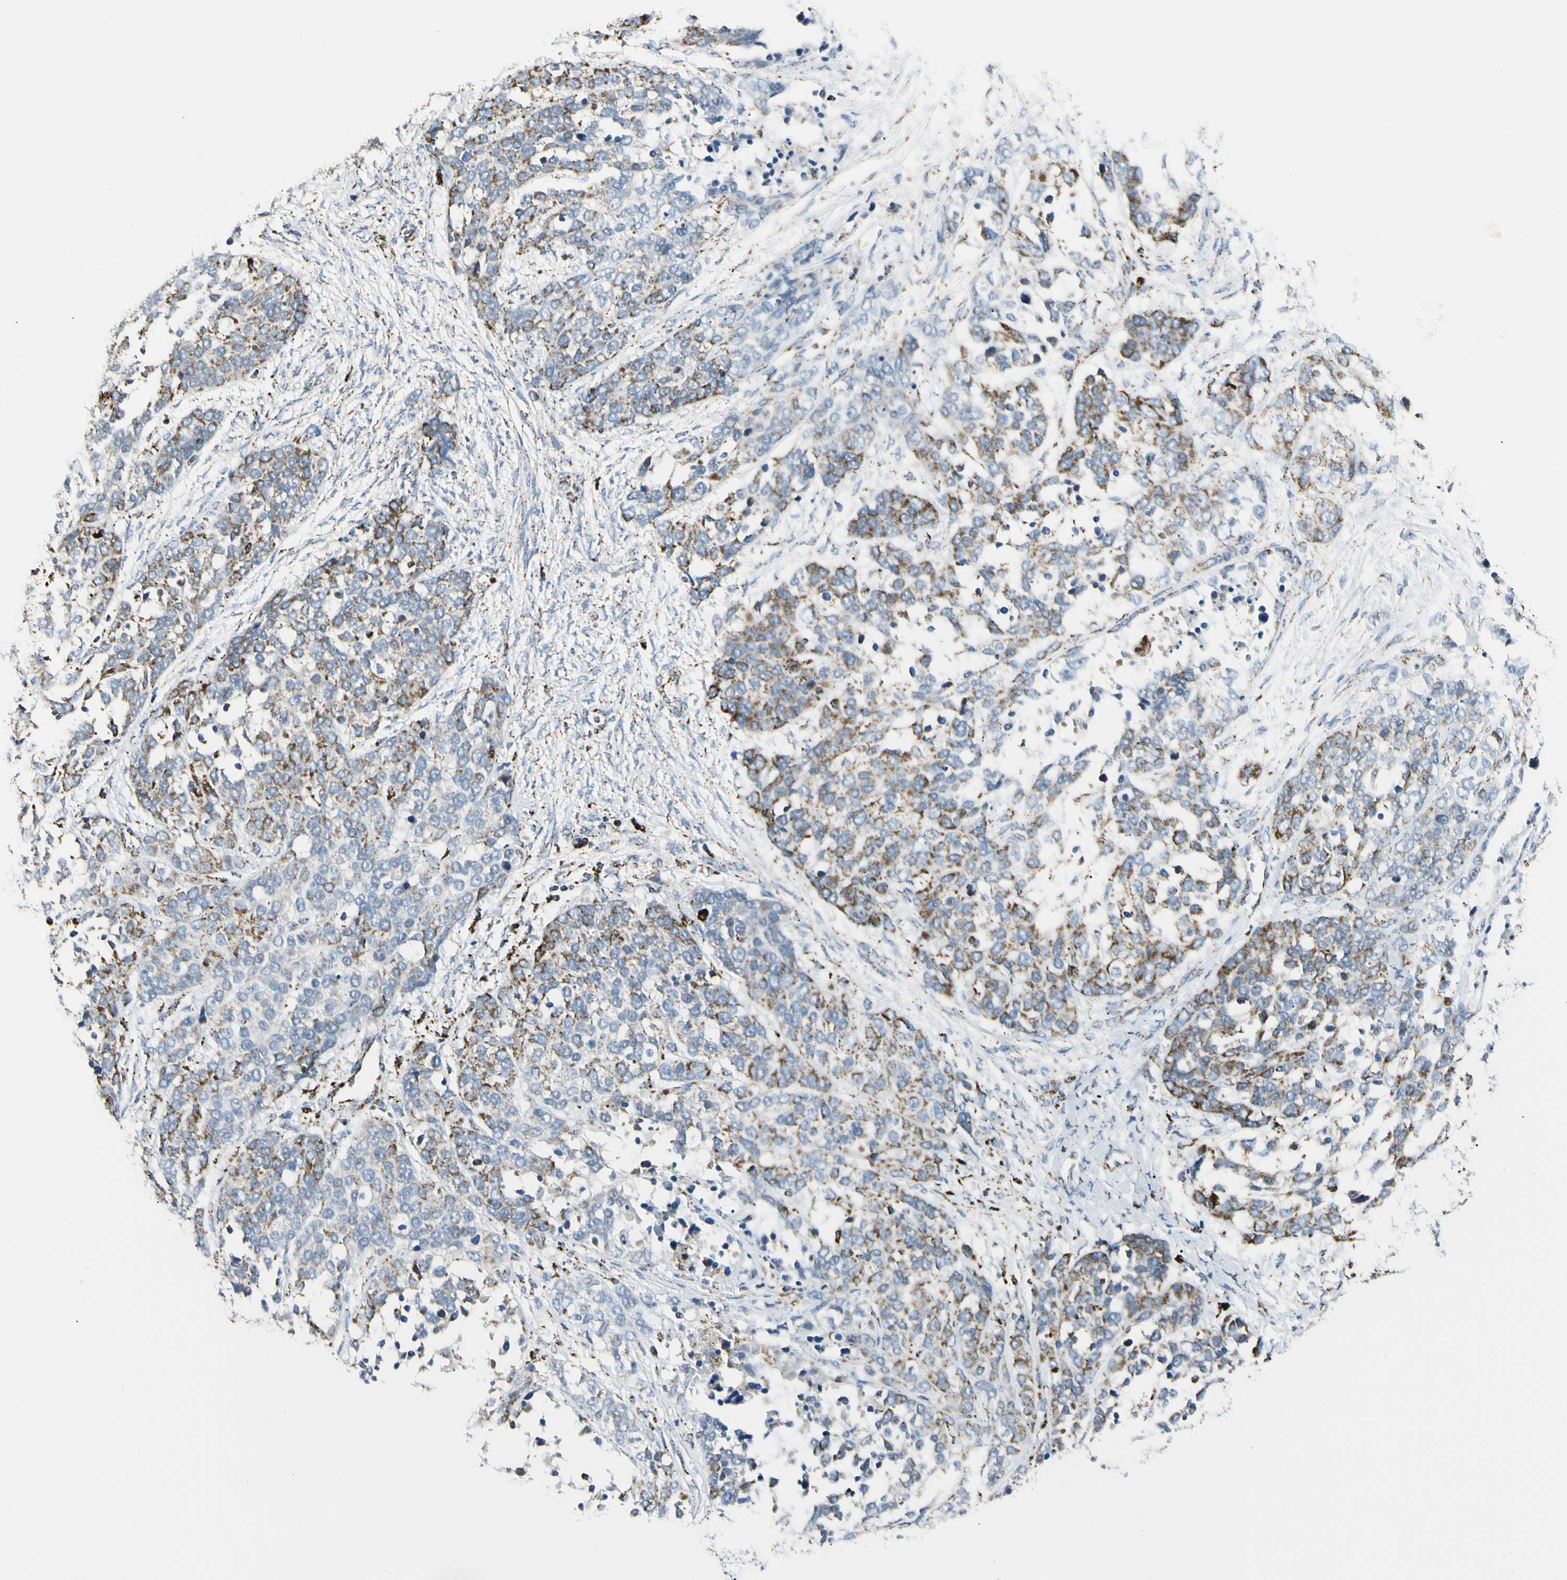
{"staining": {"intensity": "moderate", "quantity": "25%-75%", "location": "cytoplasmic/membranous"}, "tissue": "ovarian cancer", "cell_type": "Tumor cells", "image_type": "cancer", "snomed": [{"axis": "morphology", "description": "Cystadenocarcinoma, serous, NOS"}, {"axis": "topography", "description": "Ovary"}], "caption": "Moderate cytoplasmic/membranous protein expression is seen in approximately 25%-75% of tumor cells in ovarian cancer.", "gene": "ME2", "patient": {"sex": "female", "age": 44}}